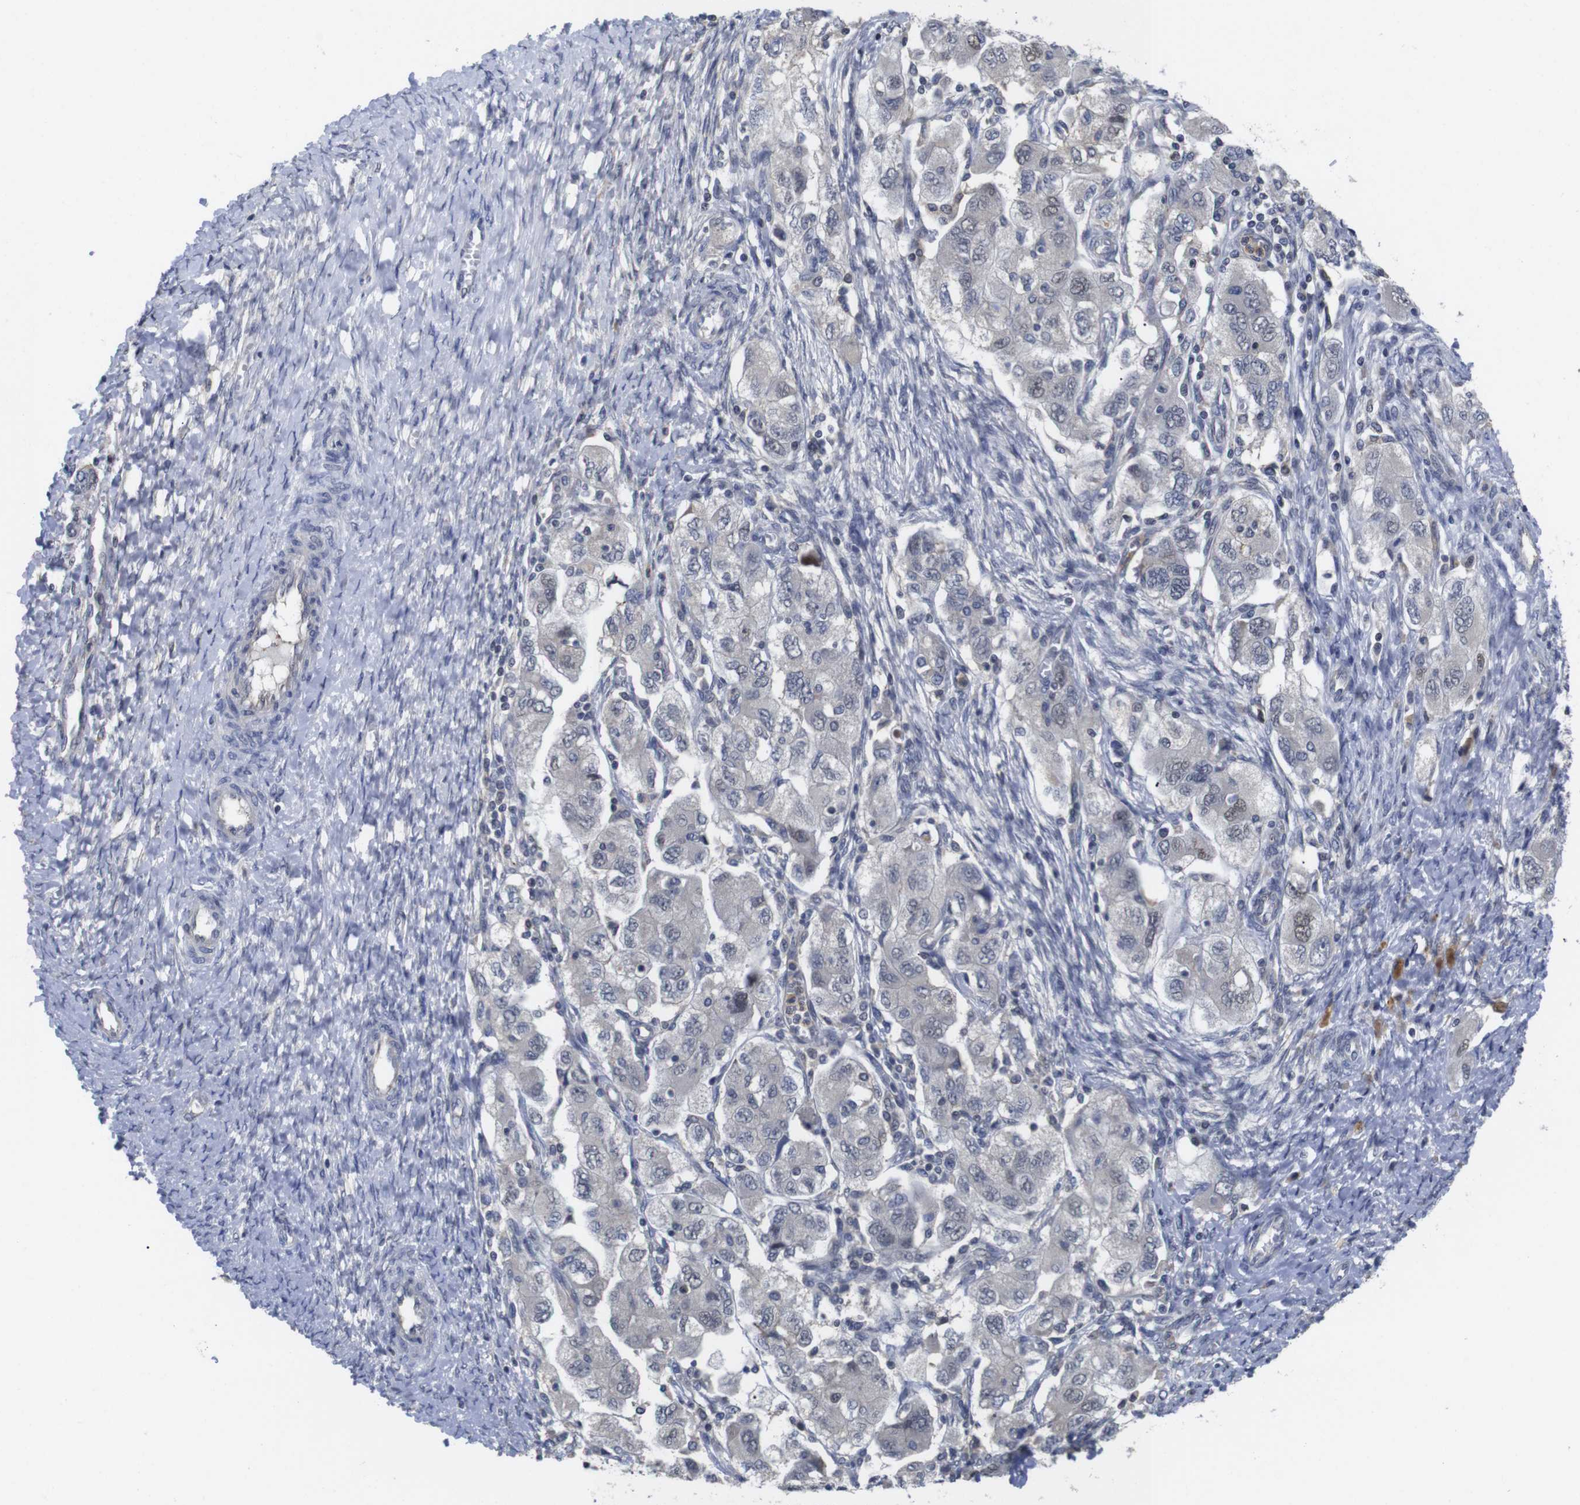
{"staining": {"intensity": "weak", "quantity": "<25%", "location": "nuclear"}, "tissue": "ovarian cancer", "cell_type": "Tumor cells", "image_type": "cancer", "snomed": [{"axis": "morphology", "description": "Carcinoma, NOS"}, {"axis": "morphology", "description": "Cystadenocarcinoma, serous, NOS"}, {"axis": "topography", "description": "Ovary"}], "caption": "A high-resolution image shows immunohistochemistry (IHC) staining of ovarian serous cystadenocarcinoma, which exhibits no significant staining in tumor cells. (DAB IHC visualized using brightfield microscopy, high magnification).", "gene": "FNTA", "patient": {"sex": "female", "age": 69}}